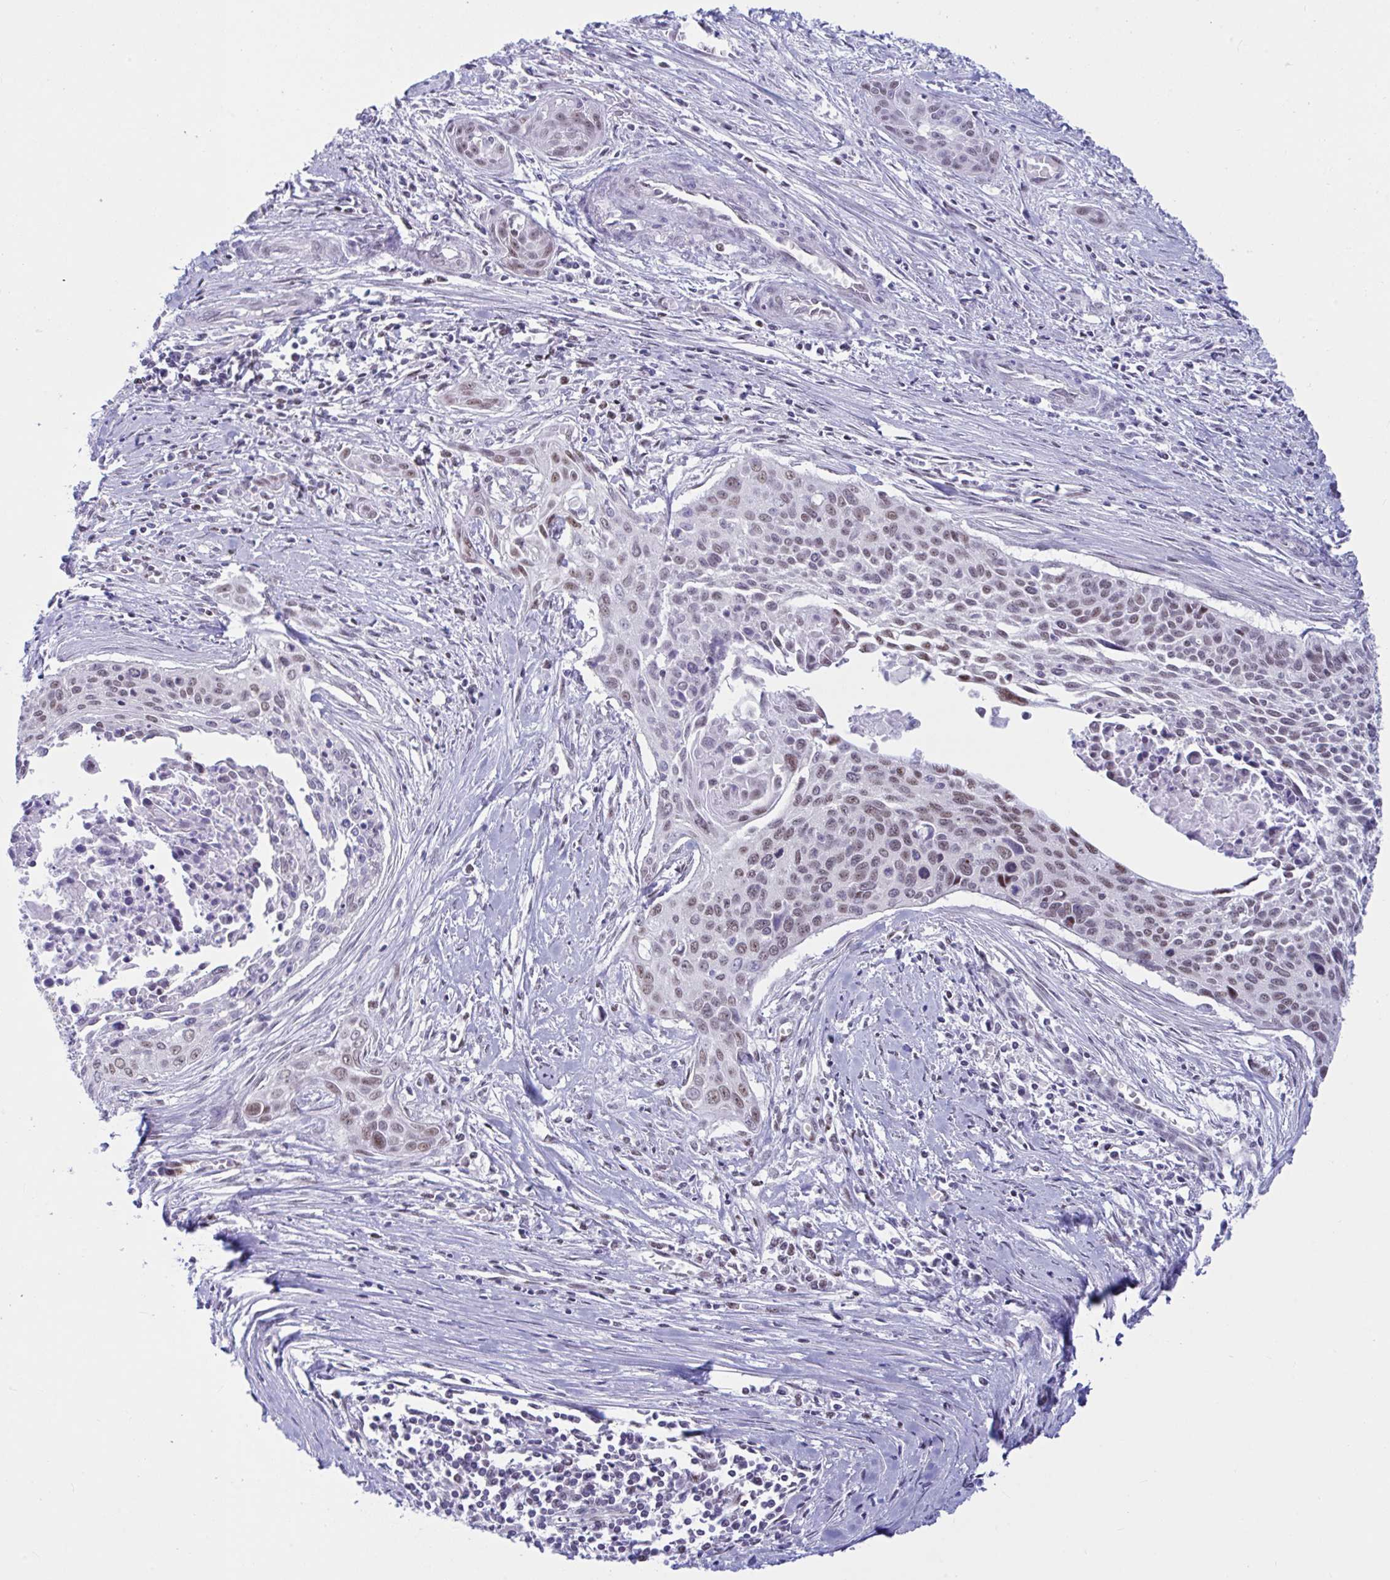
{"staining": {"intensity": "weak", "quantity": "25%-75%", "location": "nuclear"}, "tissue": "cervical cancer", "cell_type": "Tumor cells", "image_type": "cancer", "snomed": [{"axis": "morphology", "description": "Squamous cell carcinoma, NOS"}, {"axis": "topography", "description": "Cervix"}], "caption": "The image shows staining of cervical cancer (squamous cell carcinoma), revealing weak nuclear protein expression (brown color) within tumor cells.", "gene": "IKZF2", "patient": {"sex": "female", "age": 55}}